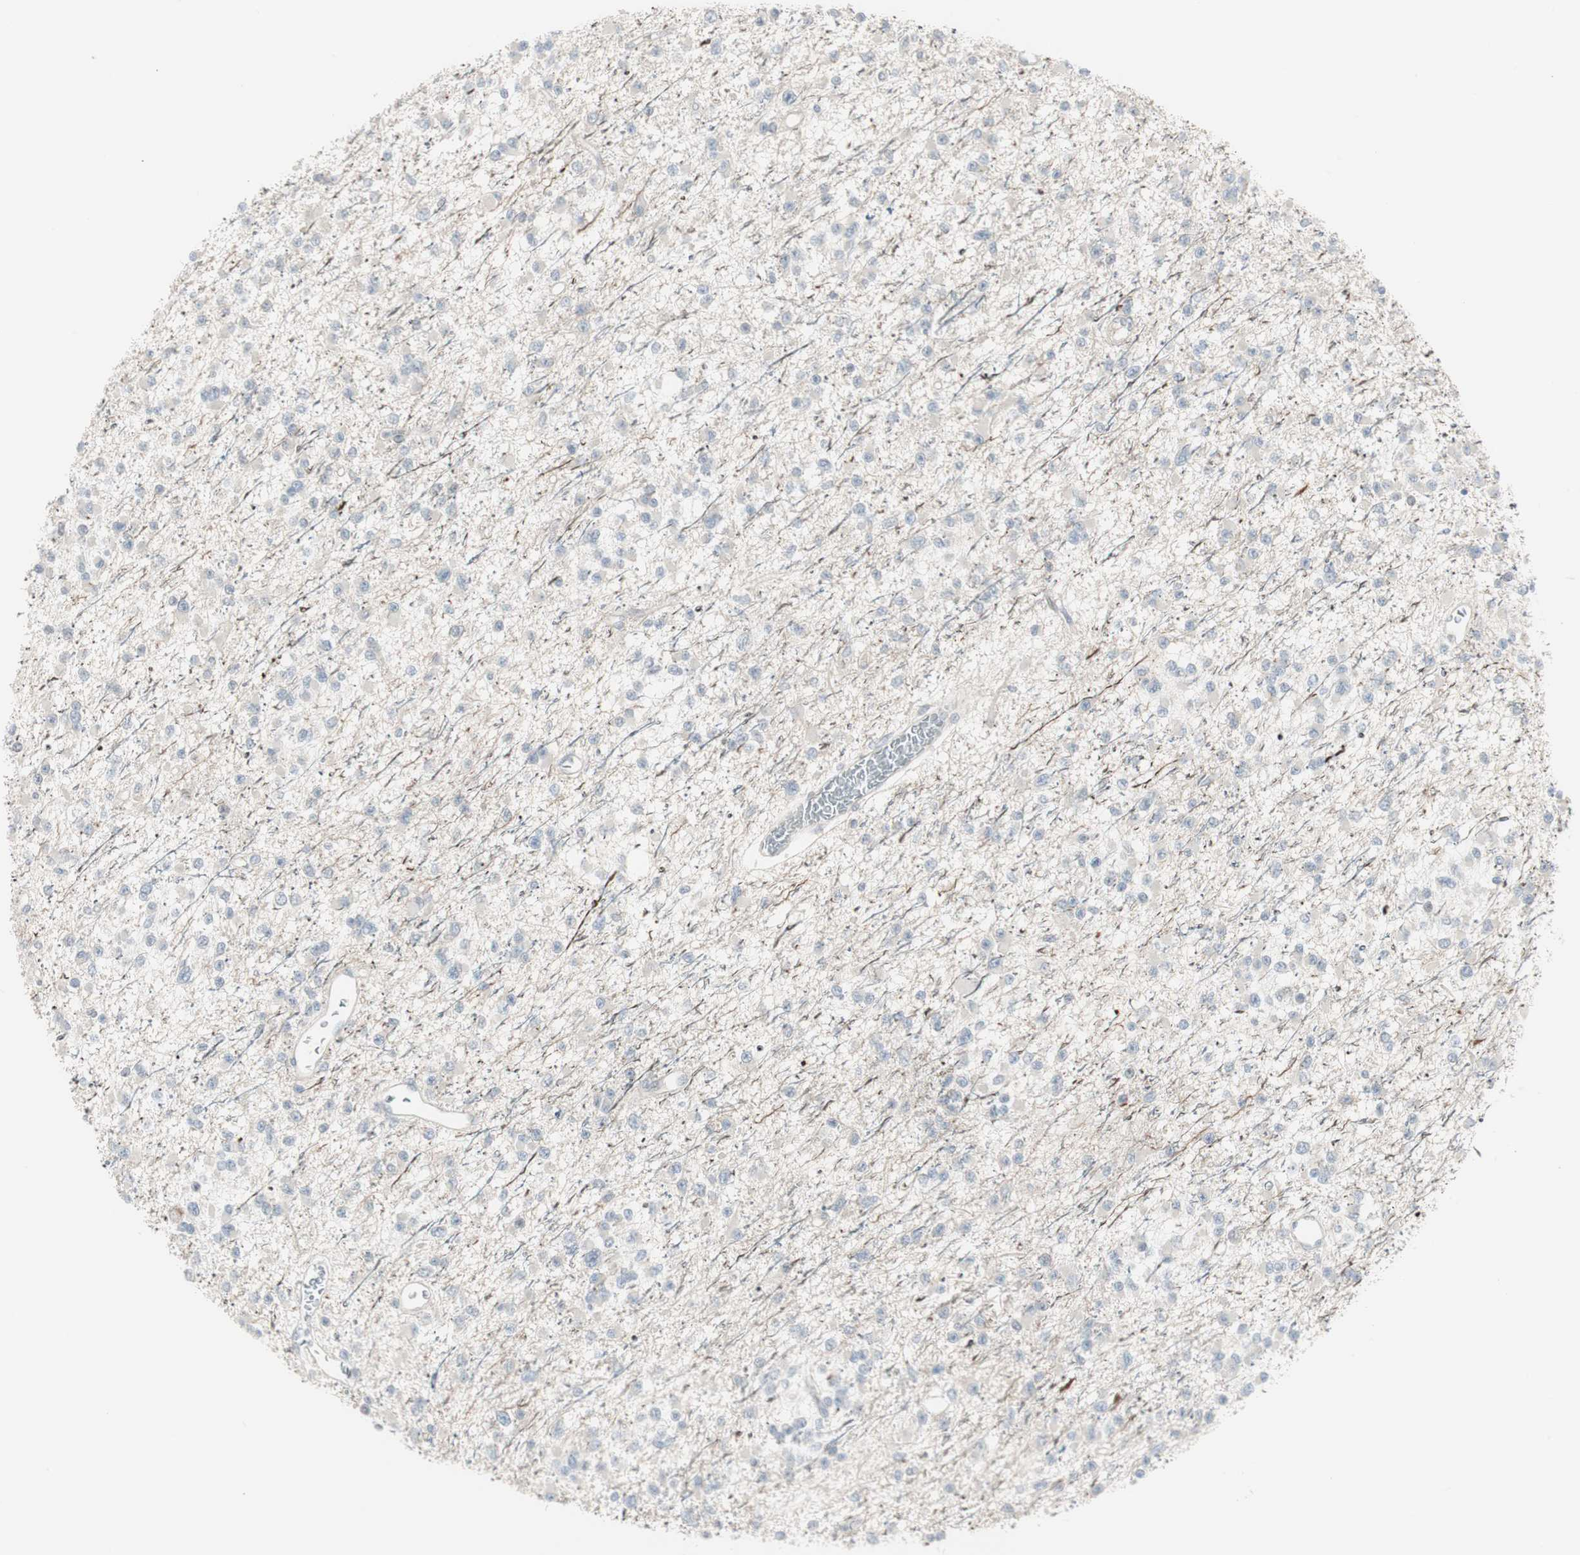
{"staining": {"intensity": "negative", "quantity": "none", "location": "none"}, "tissue": "glioma", "cell_type": "Tumor cells", "image_type": "cancer", "snomed": [{"axis": "morphology", "description": "Glioma, malignant, Low grade"}, {"axis": "topography", "description": "Brain"}], "caption": "This is a histopathology image of immunohistochemistry staining of malignant low-grade glioma, which shows no expression in tumor cells. (DAB (3,3'-diaminobenzidine) immunohistochemistry visualized using brightfield microscopy, high magnification).", "gene": "DMPK", "patient": {"sex": "female", "age": 22}}